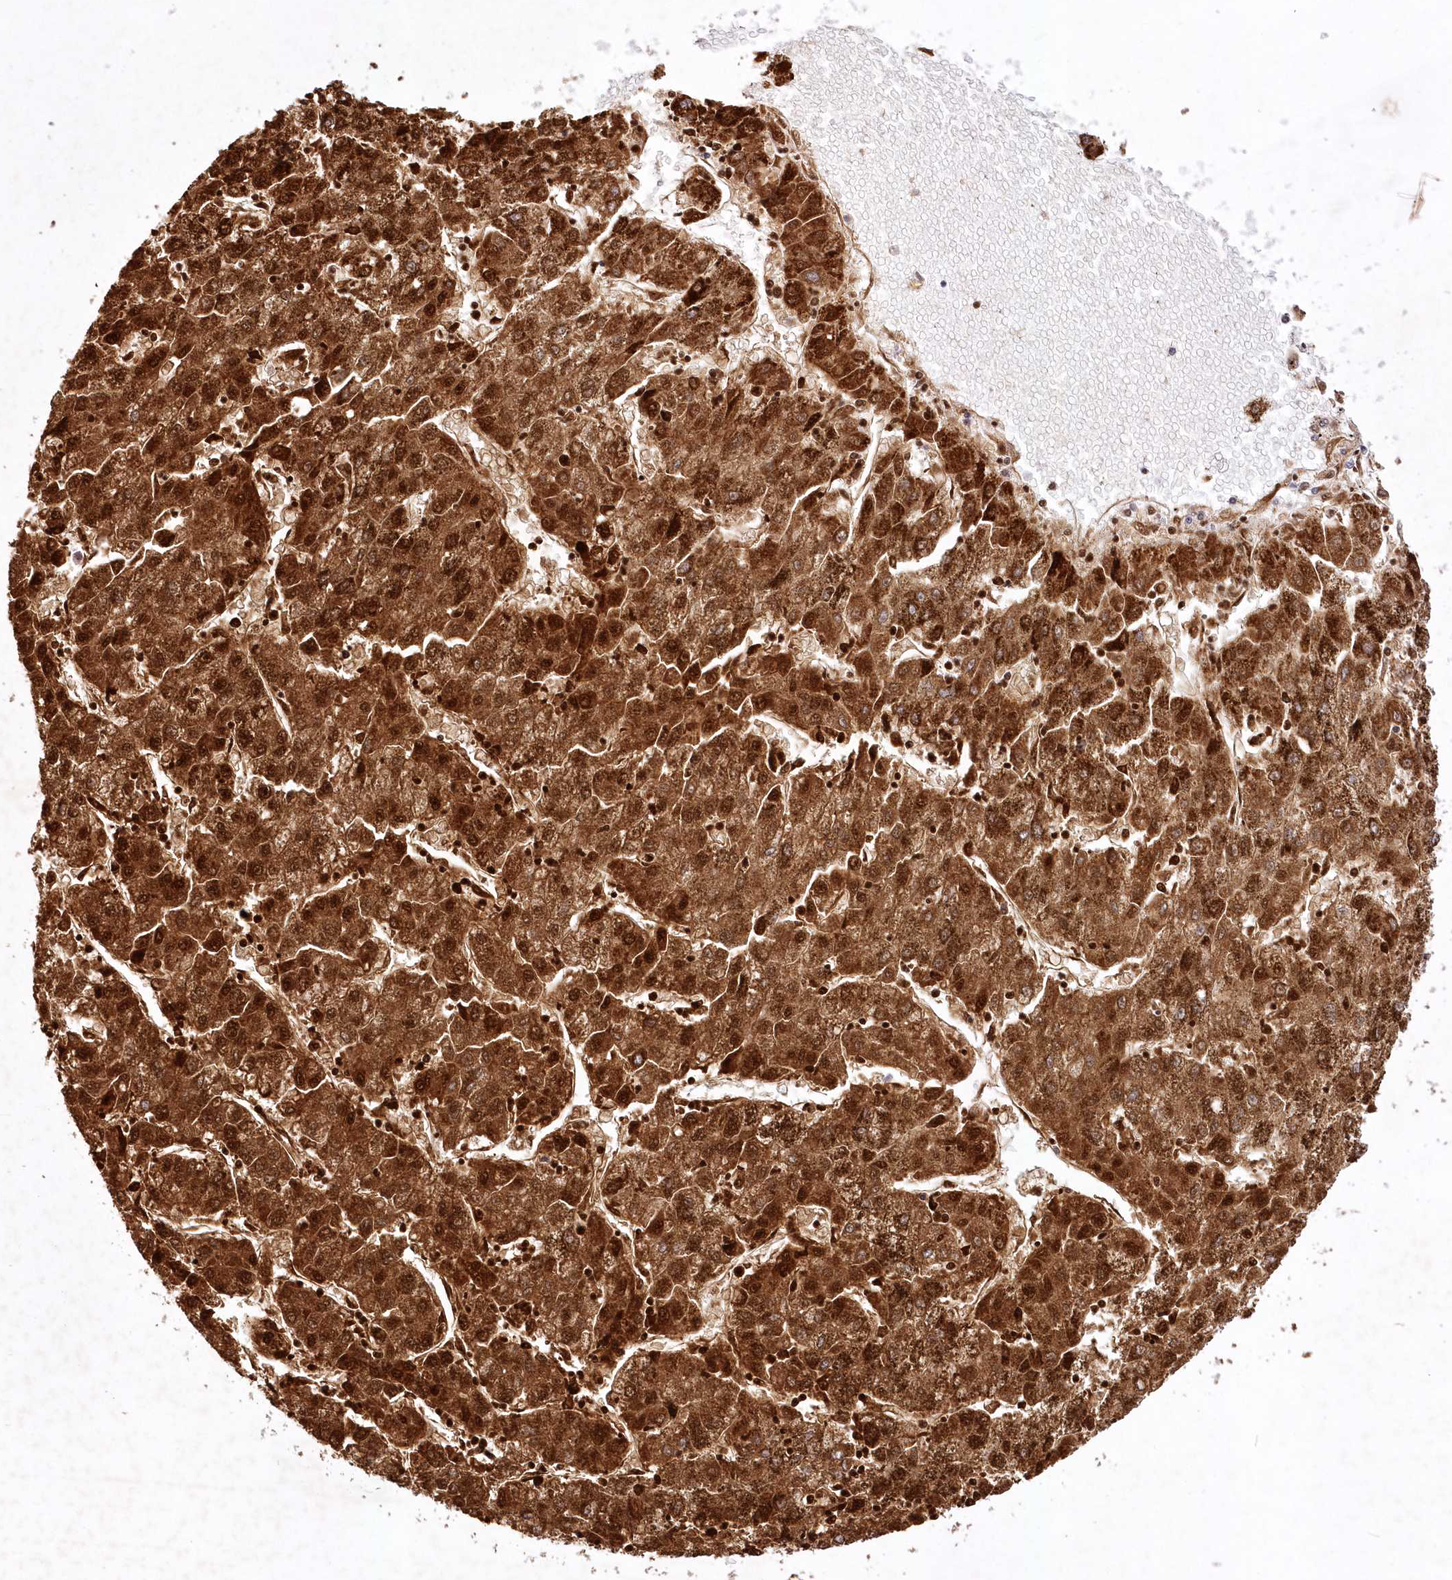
{"staining": {"intensity": "strong", "quantity": ">75%", "location": "cytoplasmic/membranous"}, "tissue": "liver cancer", "cell_type": "Tumor cells", "image_type": "cancer", "snomed": [{"axis": "morphology", "description": "Carcinoma, Hepatocellular, NOS"}, {"axis": "topography", "description": "Liver"}], "caption": "Liver cancer (hepatocellular carcinoma) was stained to show a protein in brown. There is high levels of strong cytoplasmic/membranous expression in approximately >75% of tumor cells.", "gene": "ASNSD1", "patient": {"sex": "male", "age": 72}}